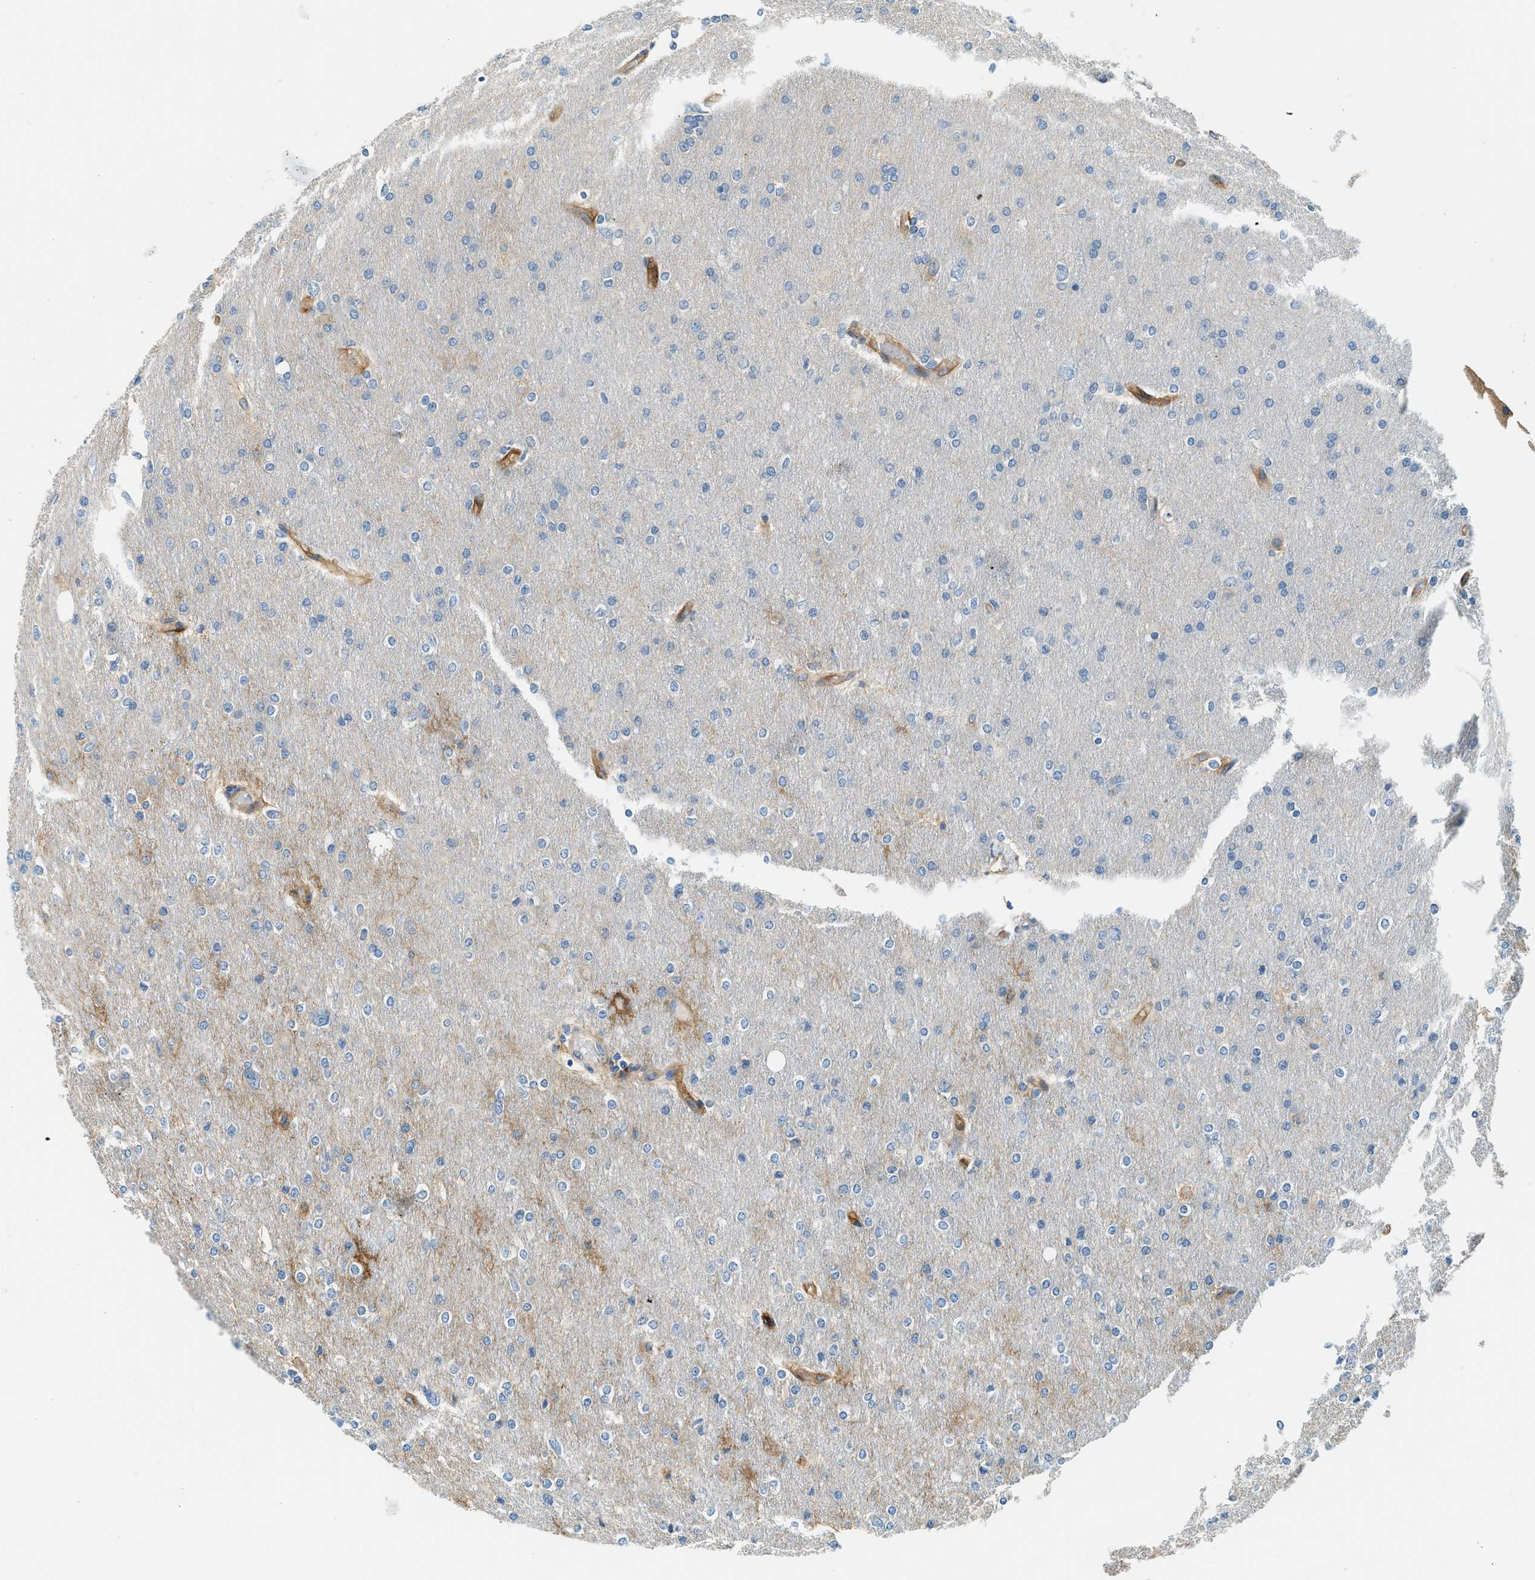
{"staining": {"intensity": "negative", "quantity": "none", "location": "none"}, "tissue": "glioma", "cell_type": "Tumor cells", "image_type": "cancer", "snomed": [{"axis": "morphology", "description": "Glioma, malignant, High grade"}, {"axis": "topography", "description": "Cerebral cortex"}], "caption": "Glioma was stained to show a protein in brown. There is no significant positivity in tumor cells.", "gene": "ZNF367", "patient": {"sex": "female", "age": 36}}